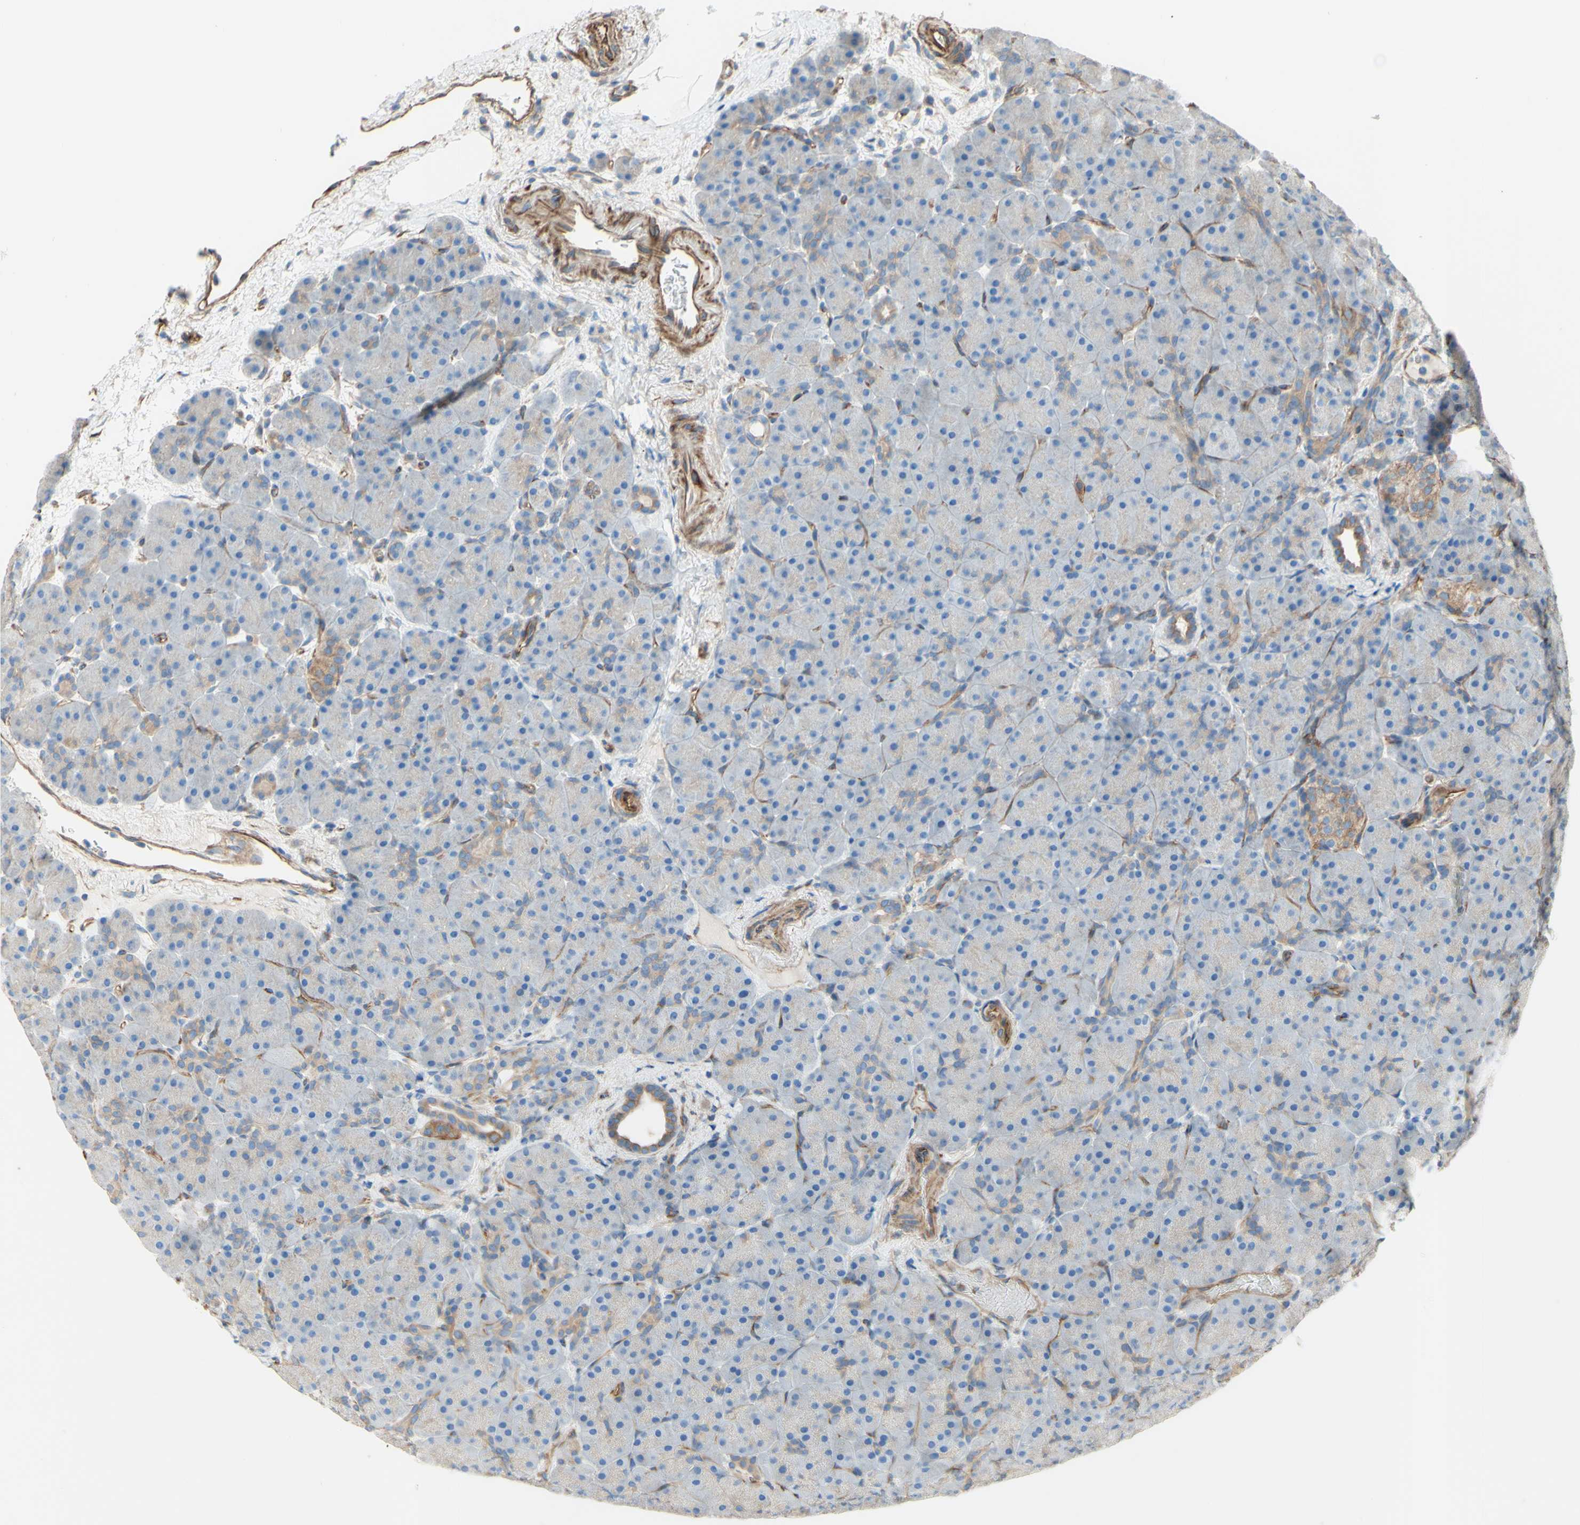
{"staining": {"intensity": "moderate", "quantity": "<25%", "location": "cytoplasmic/membranous"}, "tissue": "pancreas", "cell_type": "Exocrine glandular cells", "image_type": "normal", "snomed": [{"axis": "morphology", "description": "Normal tissue, NOS"}, {"axis": "topography", "description": "Pancreas"}], "caption": "IHC photomicrograph of unremarkable human pancreas stained for a protein (brown), which shows low levels of moderate cytoplasmic/membranous expression in approximately <25% of exocrine glandular cells.", "gene": "ENDOD1", "patient": {"sex": "male", "age": 66}}